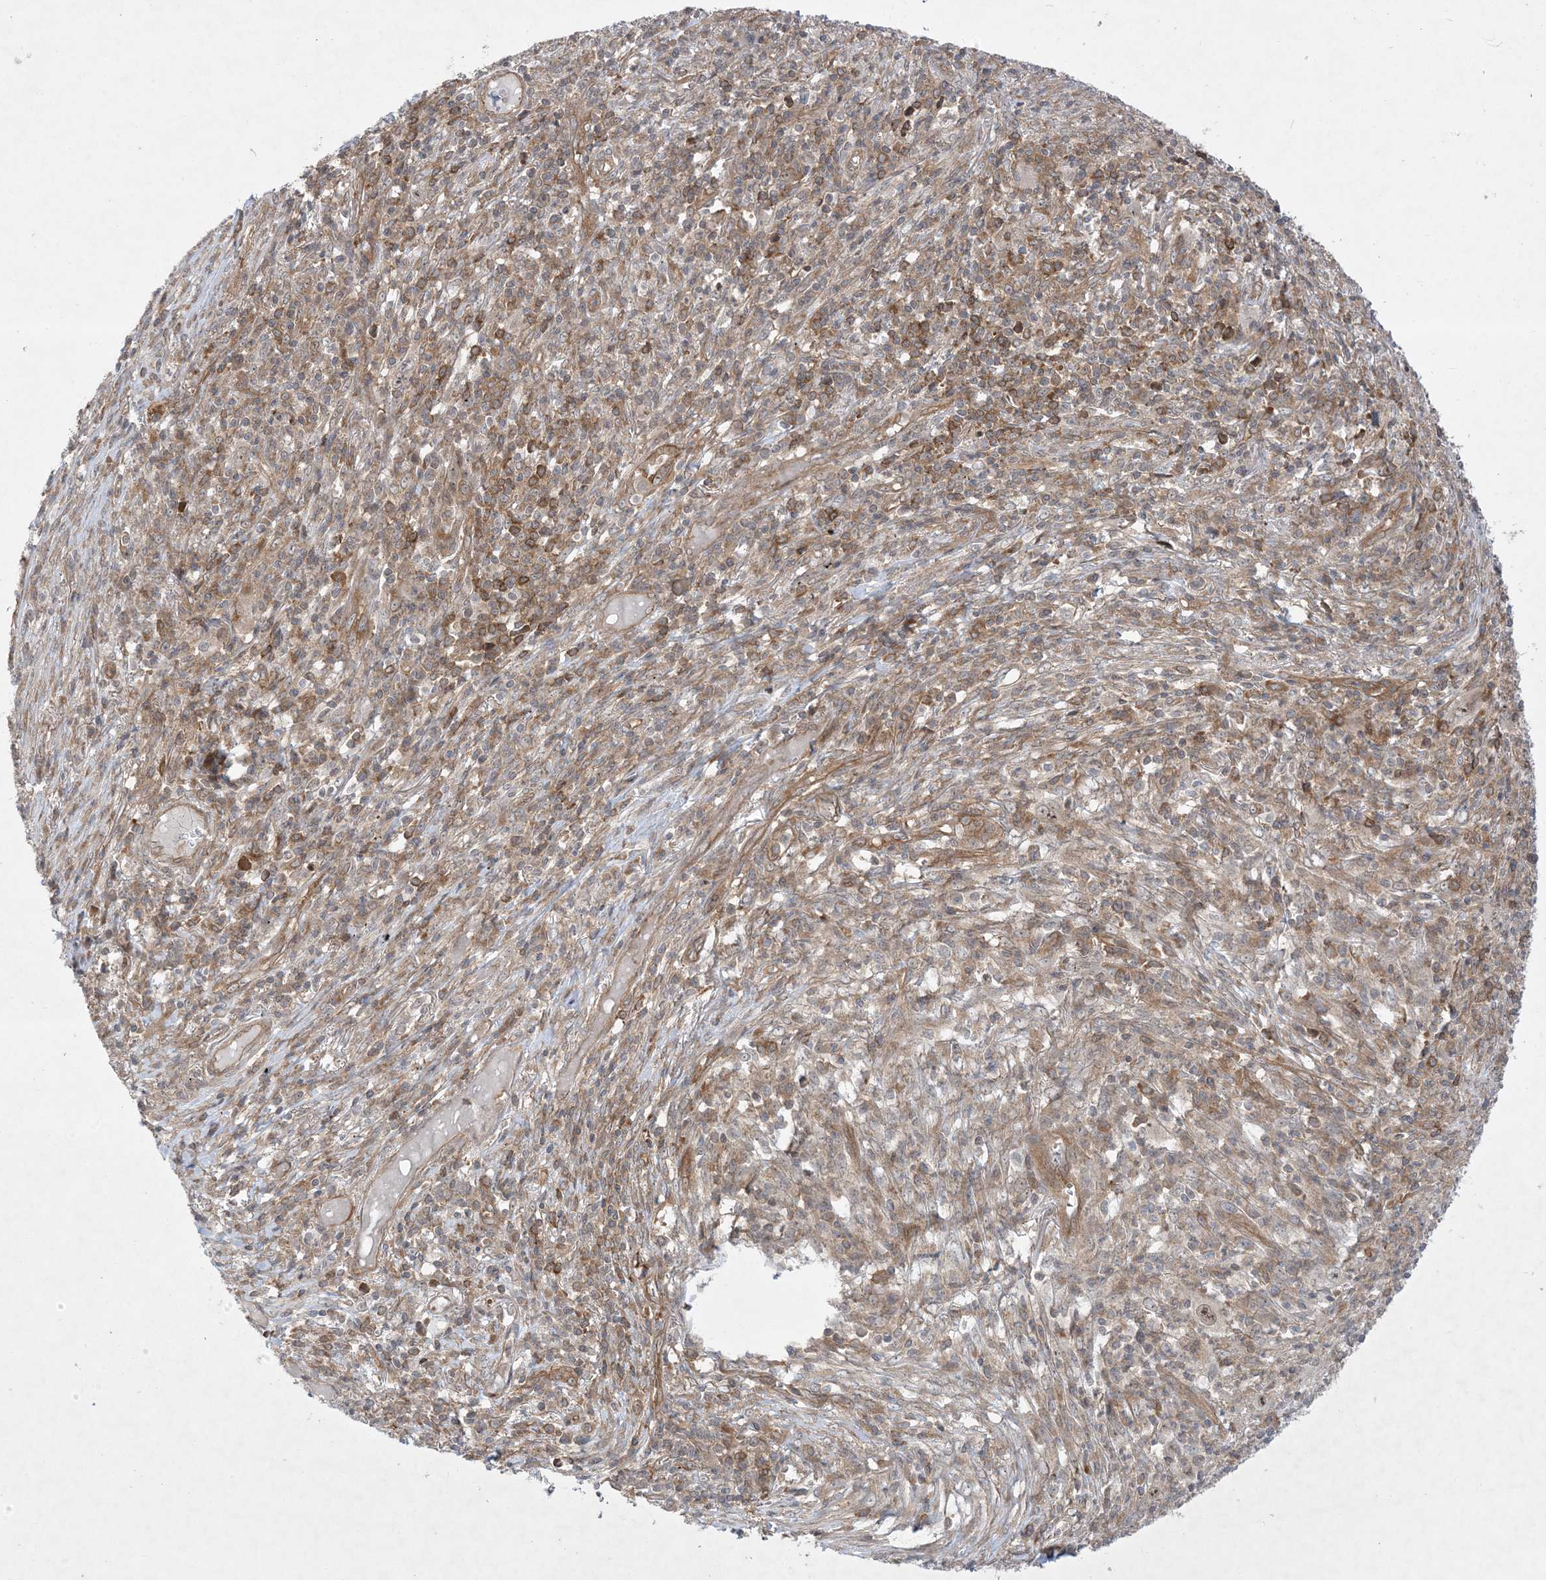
{"staining": {"intensity": "moderate", "quantity": "25%-75%", "location": "cytoplasmic/membranous,nuclear"}, "tissue": "melanoma", "cell_type": "Tumor cells", "image_type": "cancer", "snomed": [{"axis": "morphology", "description": "Malignant melanoma, Metastatic site"}, {"axis": "topography", "description": "Skin"}], "caption": "Human malignant melanoma (metastatic site) stained for a protein (brown) exhibits moderate cytoplasmic/membranous and nuclear positive staining in about 25%-75% of tumor cells.", "gene": "SOGA3", "patient": {"sex": "female", "age": 56}}